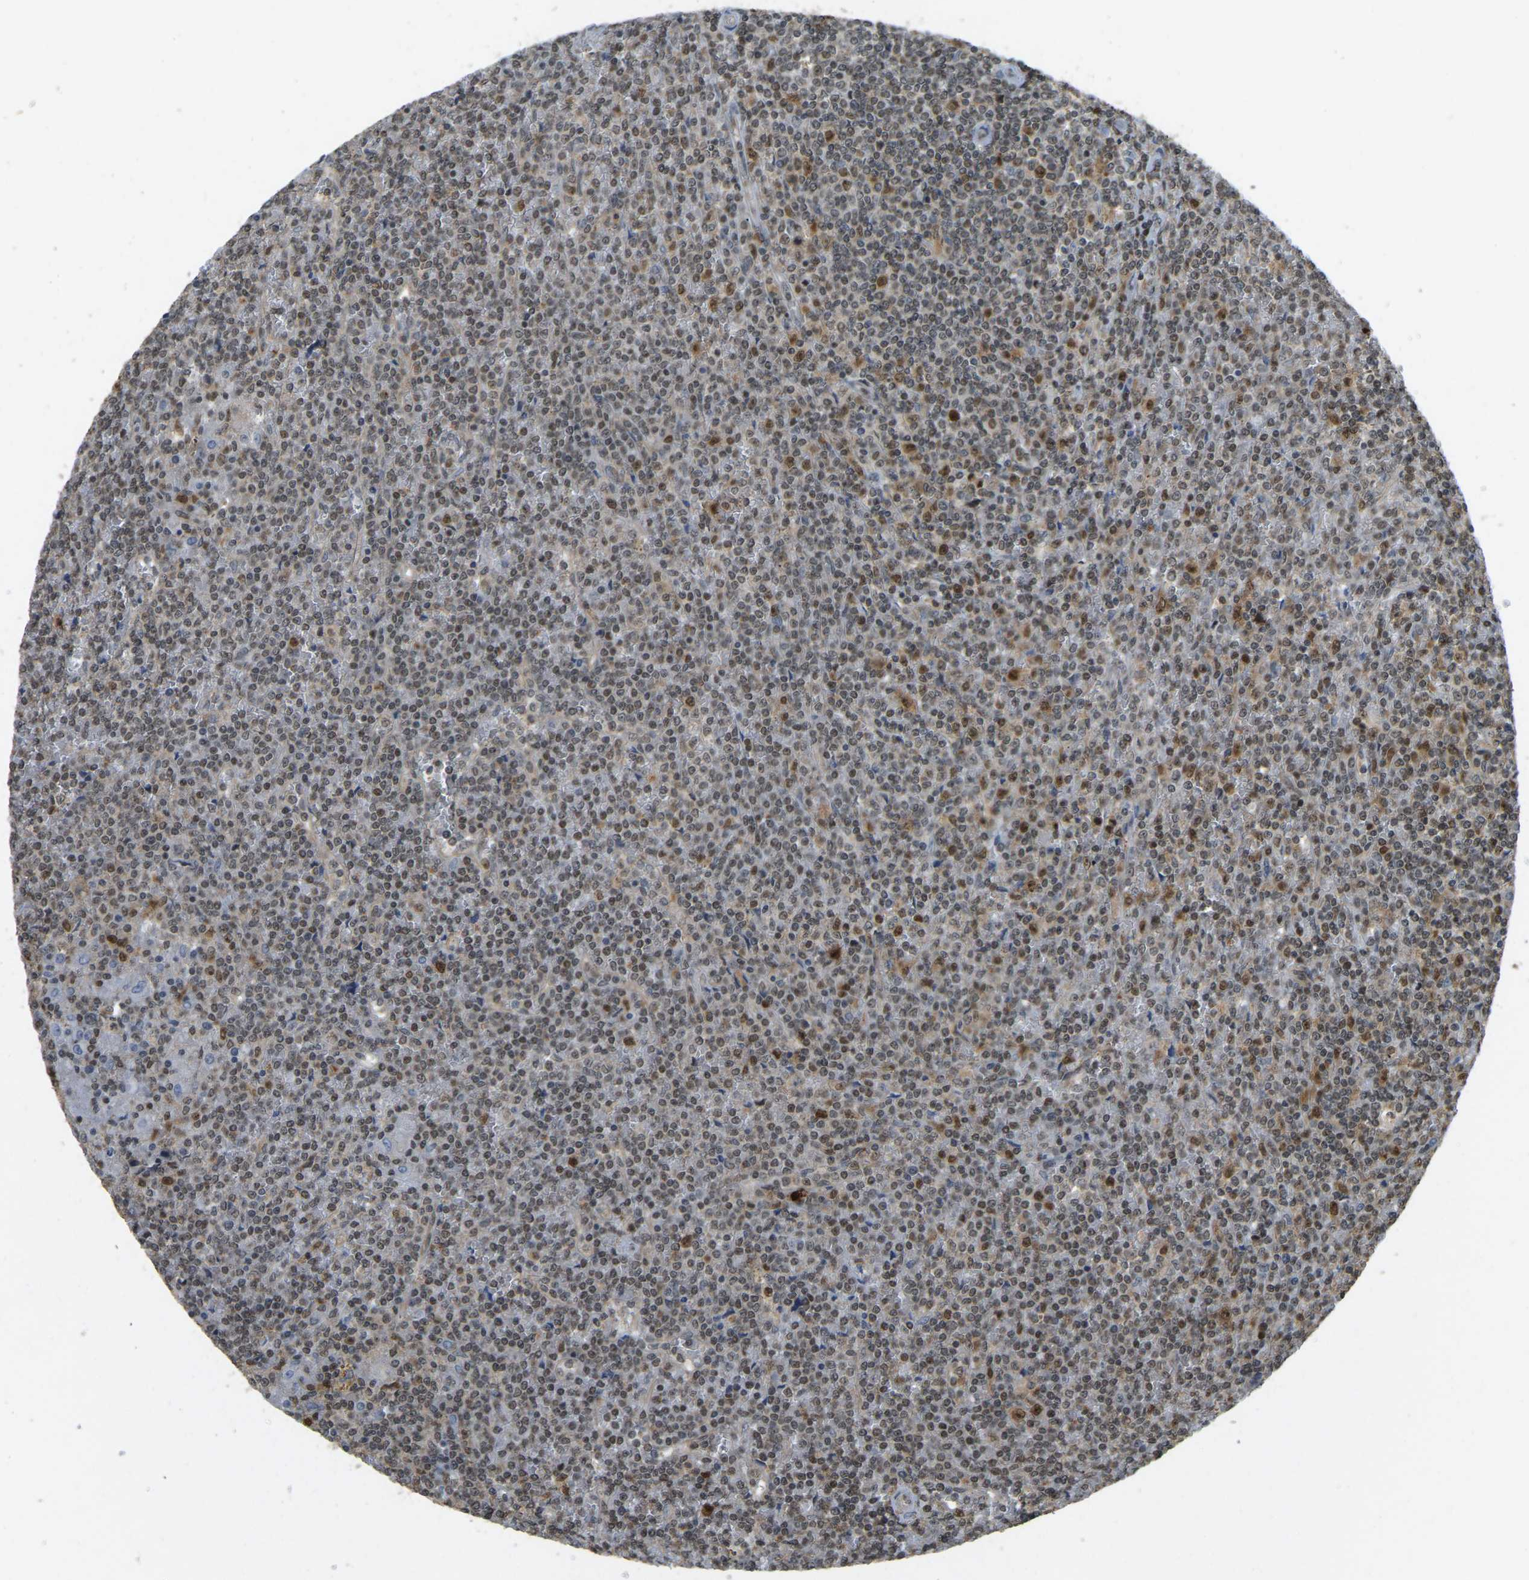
{"staining": {"intensity": "moderate", "quantity": ">75%", "location": "nuclear"}, "tissue": "lymphoma", "cell_type": "Tumor cells", "image_type": "cancer", "snomed": [{"axis": "morphology", "description": "Malignant lymphoma, non-Hodgkin's type, Low grade"}, {"axis": "topography", "description": "Spleen"}], "caption": "Tumor cells show moderate nuclear expression in about >75% of cells in lymphoma.", "gene": "BRF2", "patient": {"sex": "female", "age": 19}}